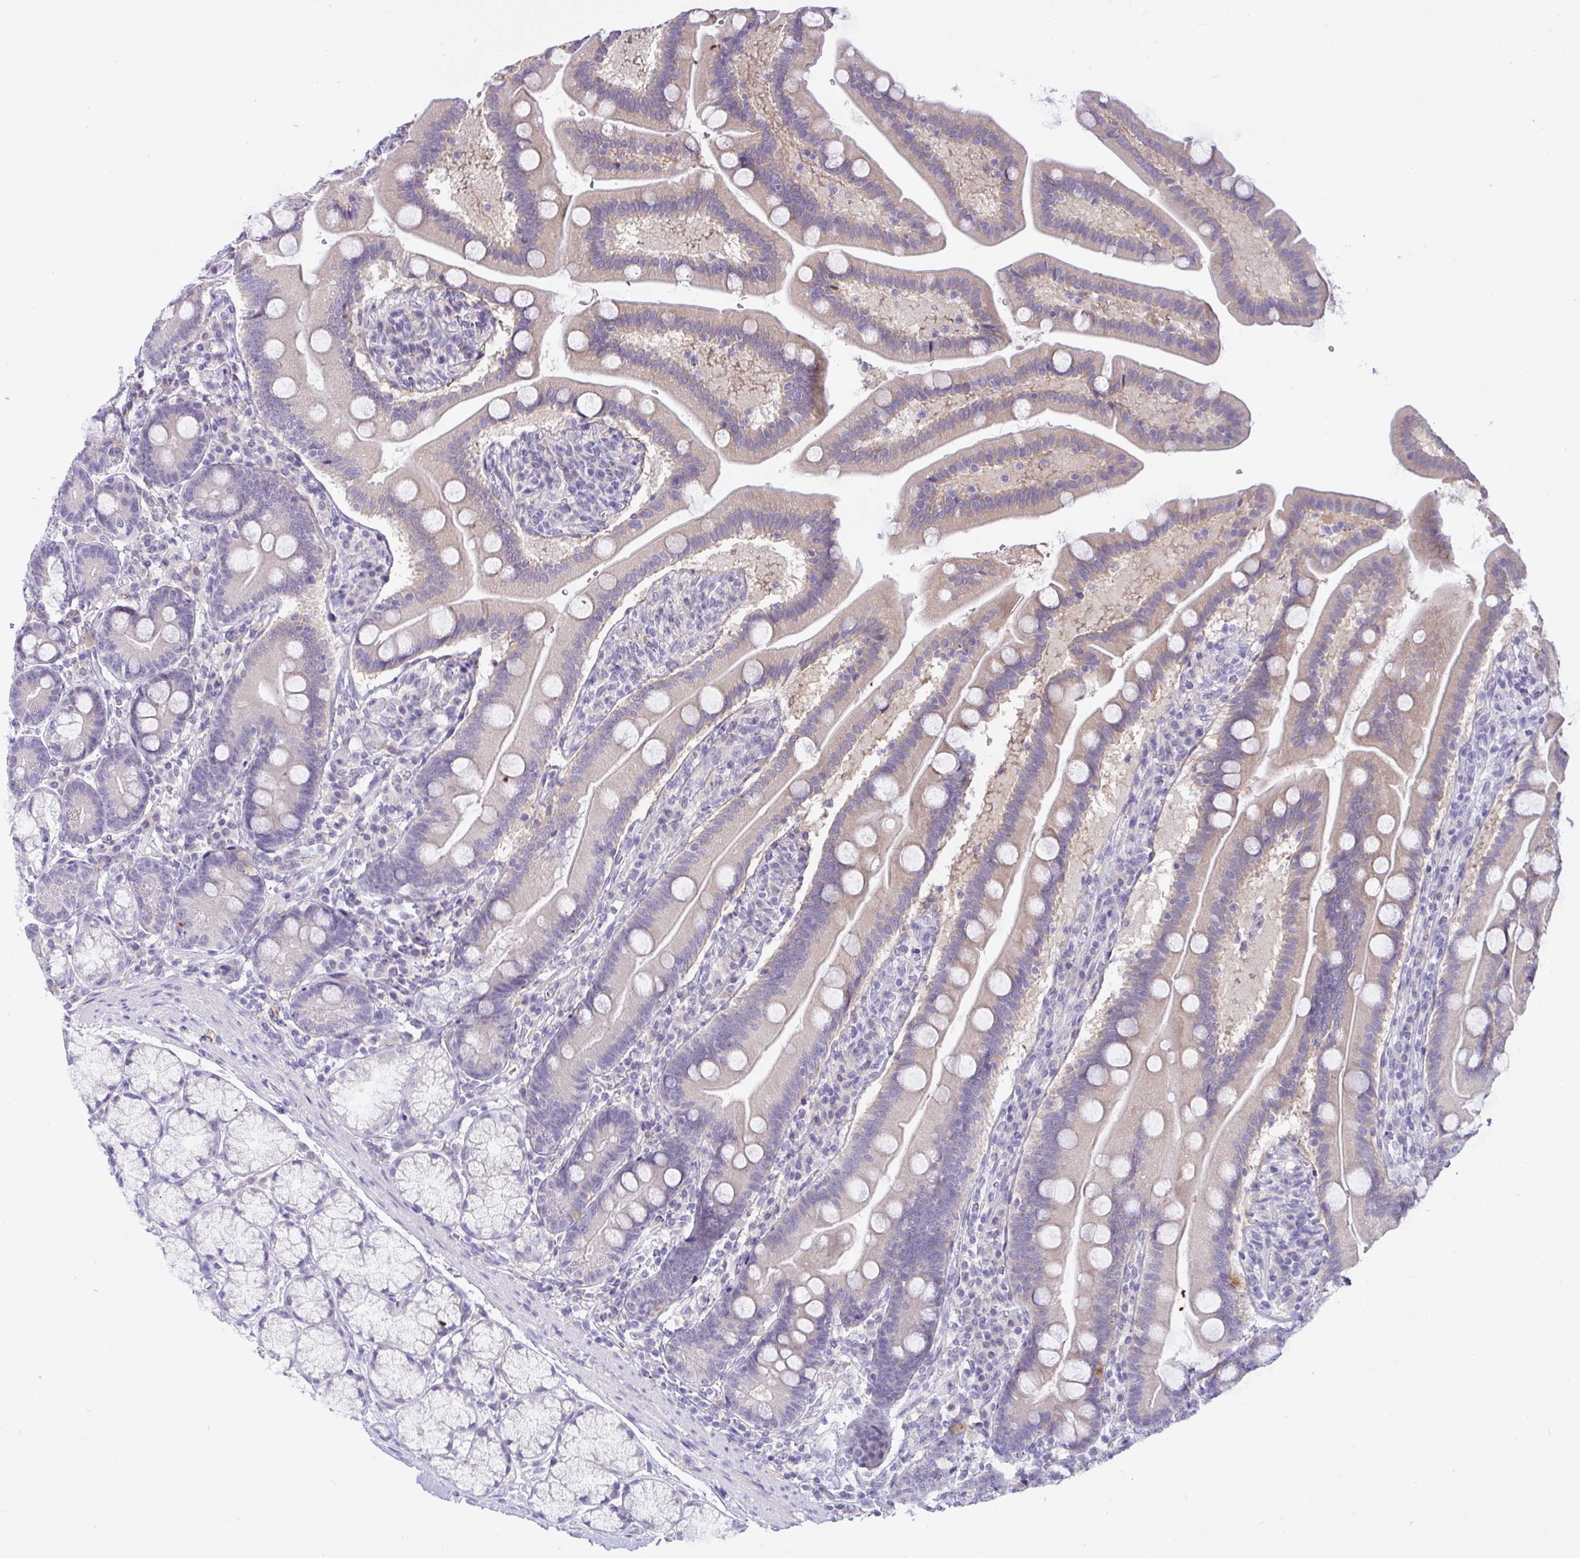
{"staining": {"intensity": "negative", "quantity": "none", "location": "none"}, "tissue": "duodenum", "cell_type": "Glandular cells", "image_type": "normal", "snomed": [{"axis": "morphology", "description": "Normal tissue, NOS"}, {"axis": "topography", "description": "Duodenum"}], "caption": "An immunohistochemistry photomicrograph of benign duodenum is shown. There is no staining in glandular cells of duodenum.", "gene": "SEMA6B", "patient": {"sex": "female", "age": 67}}